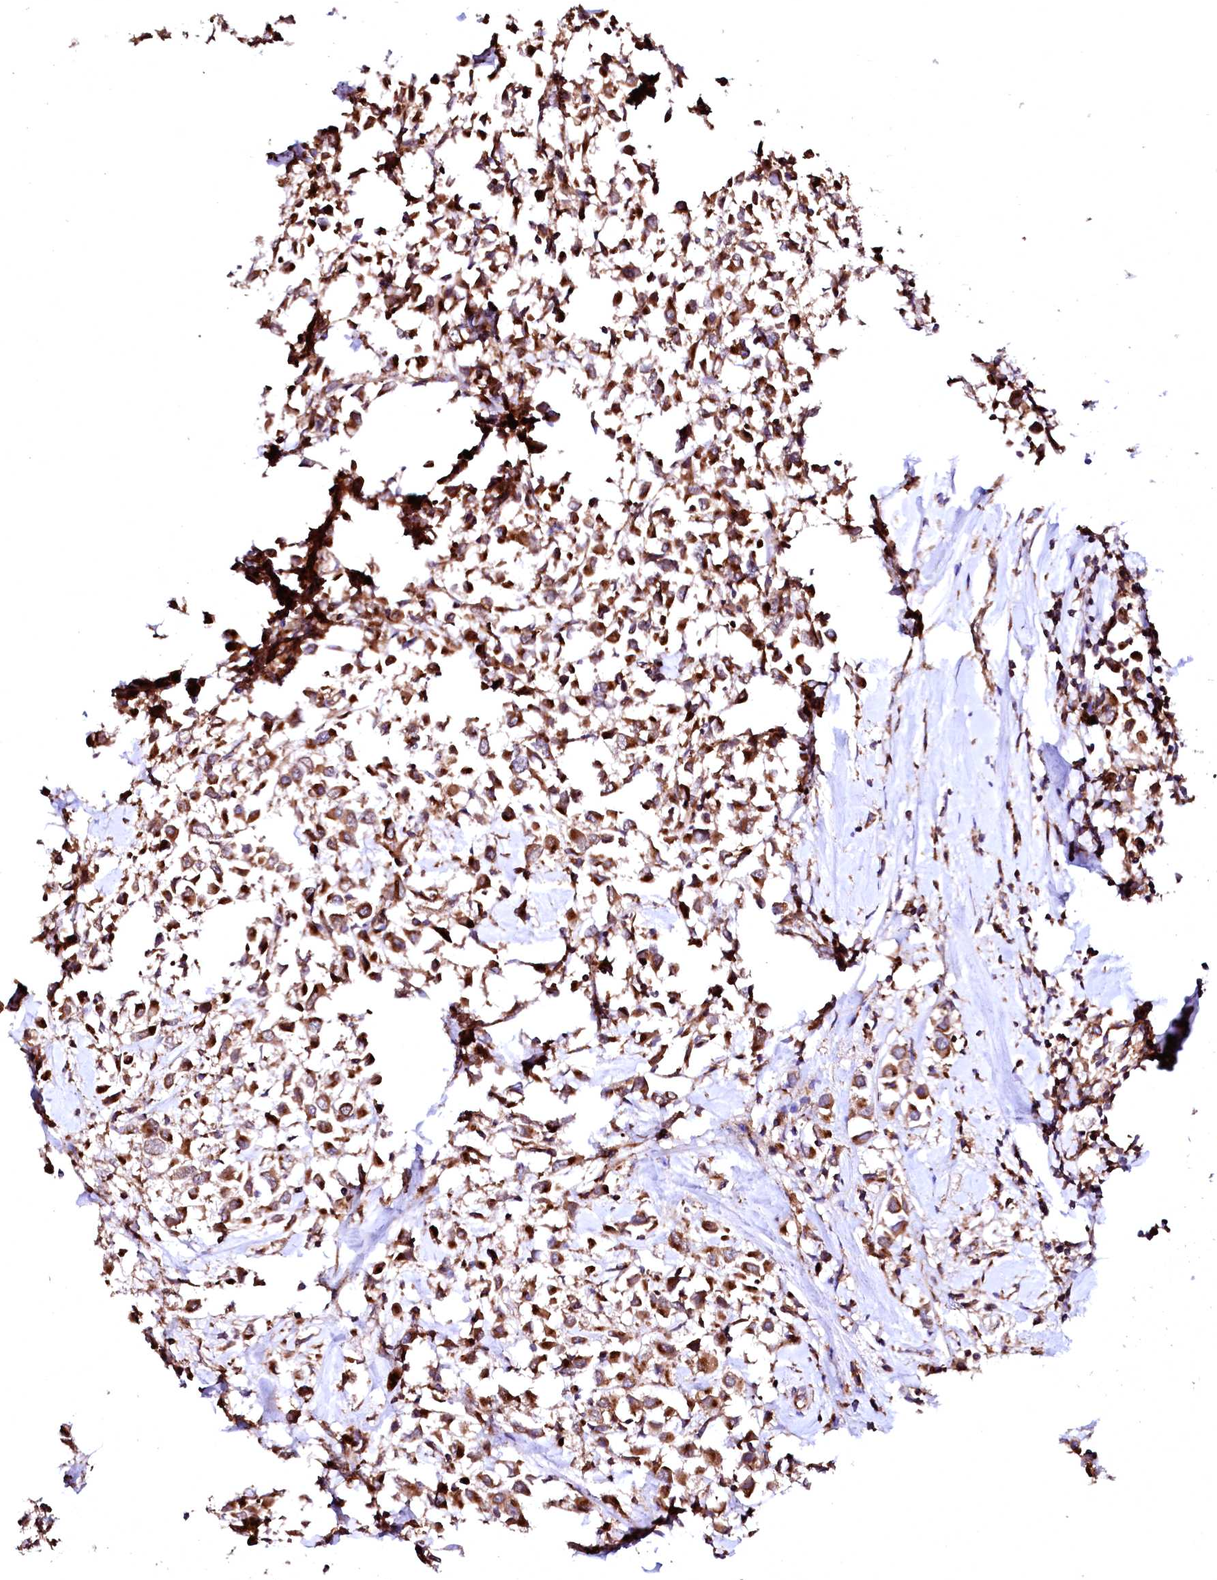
{"staining": {"intensity": "moderate", "quantity": ">75%", "location": "cytoplasmic/membranous"}, "tissue": "breast cancer", "cell_type": "Tumor cells", "image_type": "cancer", "snomed": [{"axis": "morphology", "description": "Duct carcinoma"}, {"axis": "topography", "description": "Breast"}], "caption": "A photomicrograph of breast cancer stained for a protein shows moderate cytoplasmic/membranous brown staining in tumor cells.", "gene": "ST3GAL1", "patient": {"sex": "female", "age": 87}}